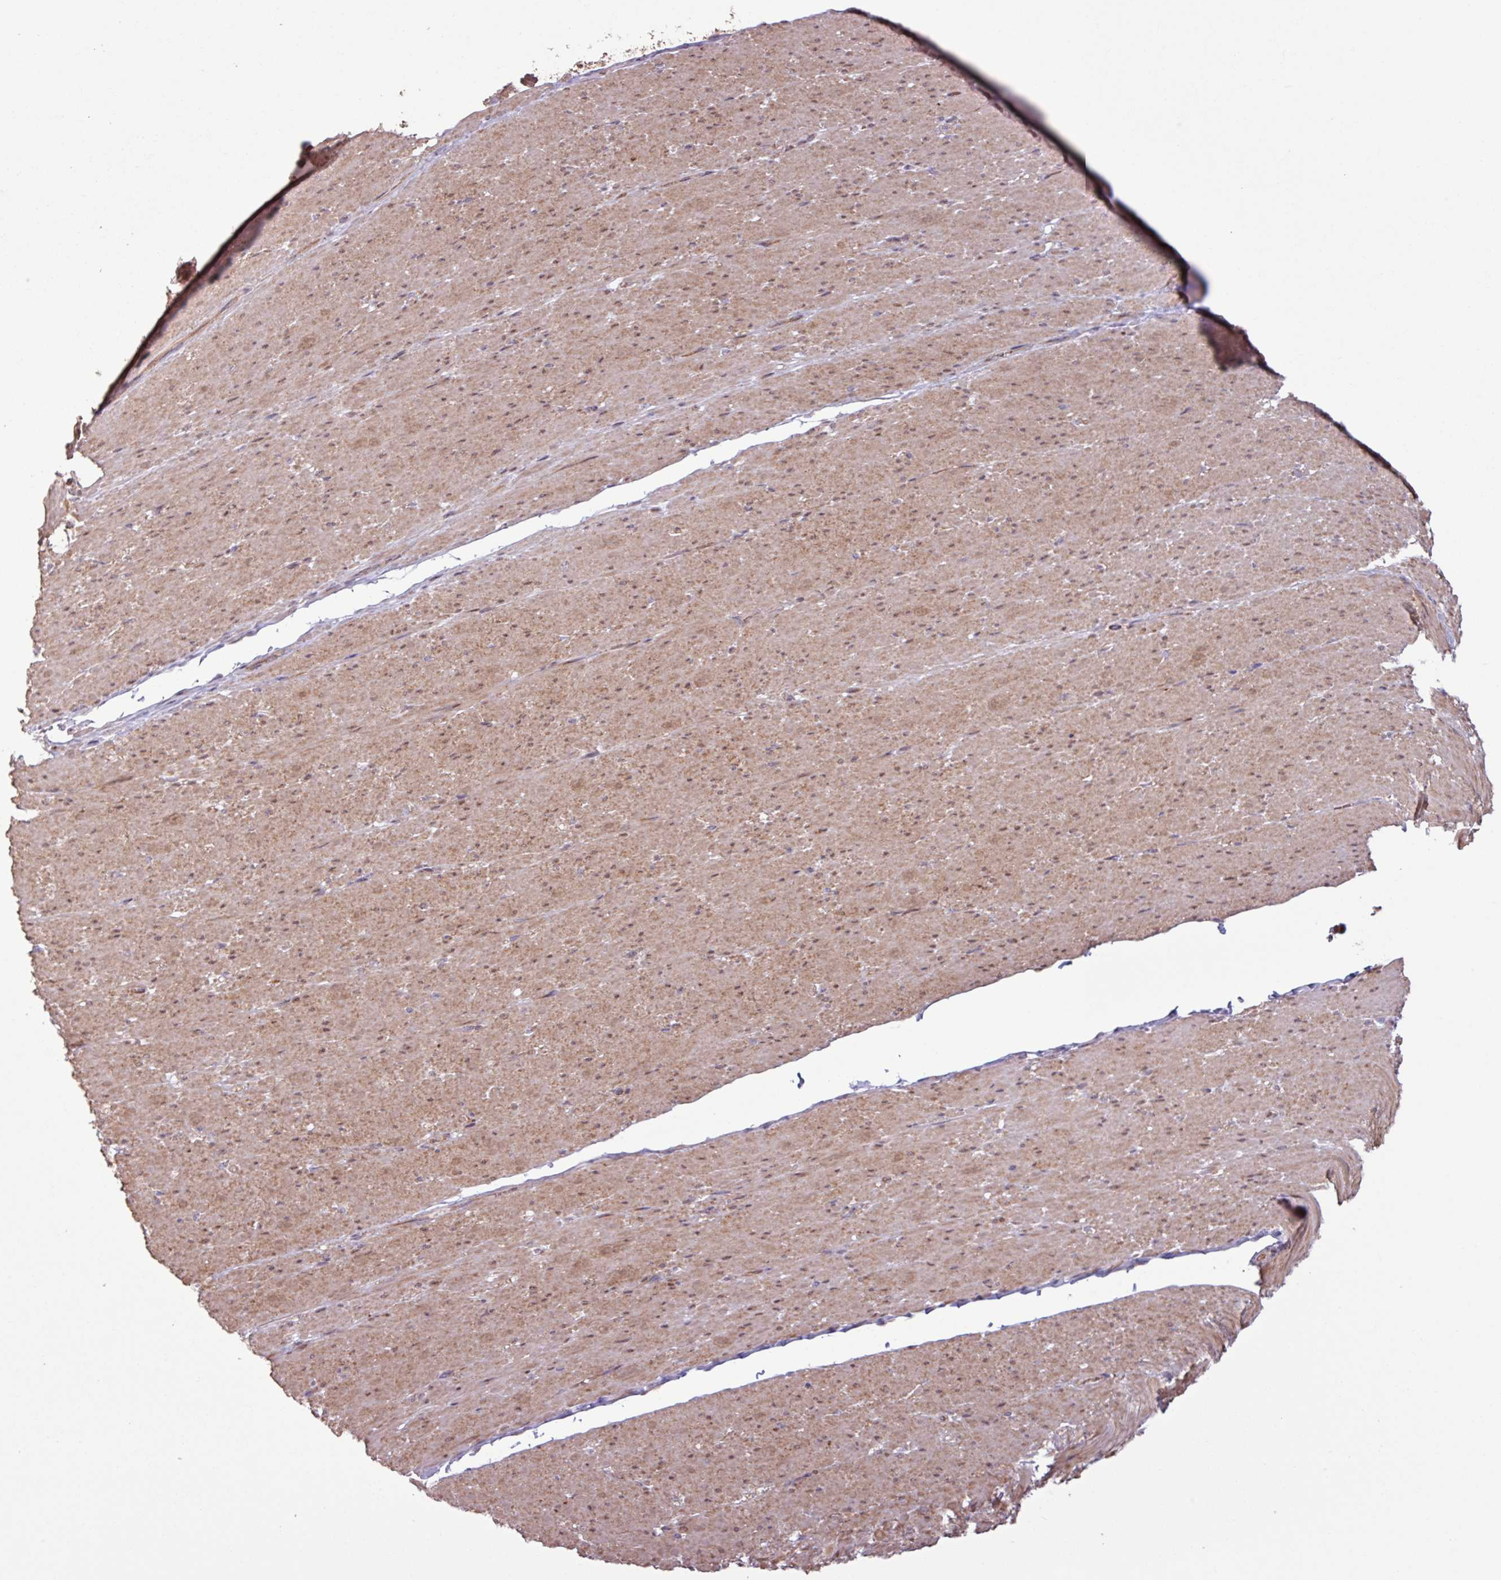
{"staining": {"intensity": "moderate", "quantity": ">75%", "location": "cytoplasmic/membranous,nuclear"}, "tissue": "smooth muscle", "cell_type": "Smooth muscle cells", "image_type": "normal", "snomed": [{"axis": "morphology", "description": "Normal tissue, NOS"}, {"axis": "topography", "description": "Smooth muscle"}, {"axis": "topography", "description": "Rectum"}], "caption": "Immunohistochemical staining of unremarkable smooth muscle reveals >75% levels of moderate cytoplasmic/membranous,nuclear protein expression in approximately >75% of smooth muscle cells.", "gene": "PDPR", "patient": {"sex": "male", "age": 53}}